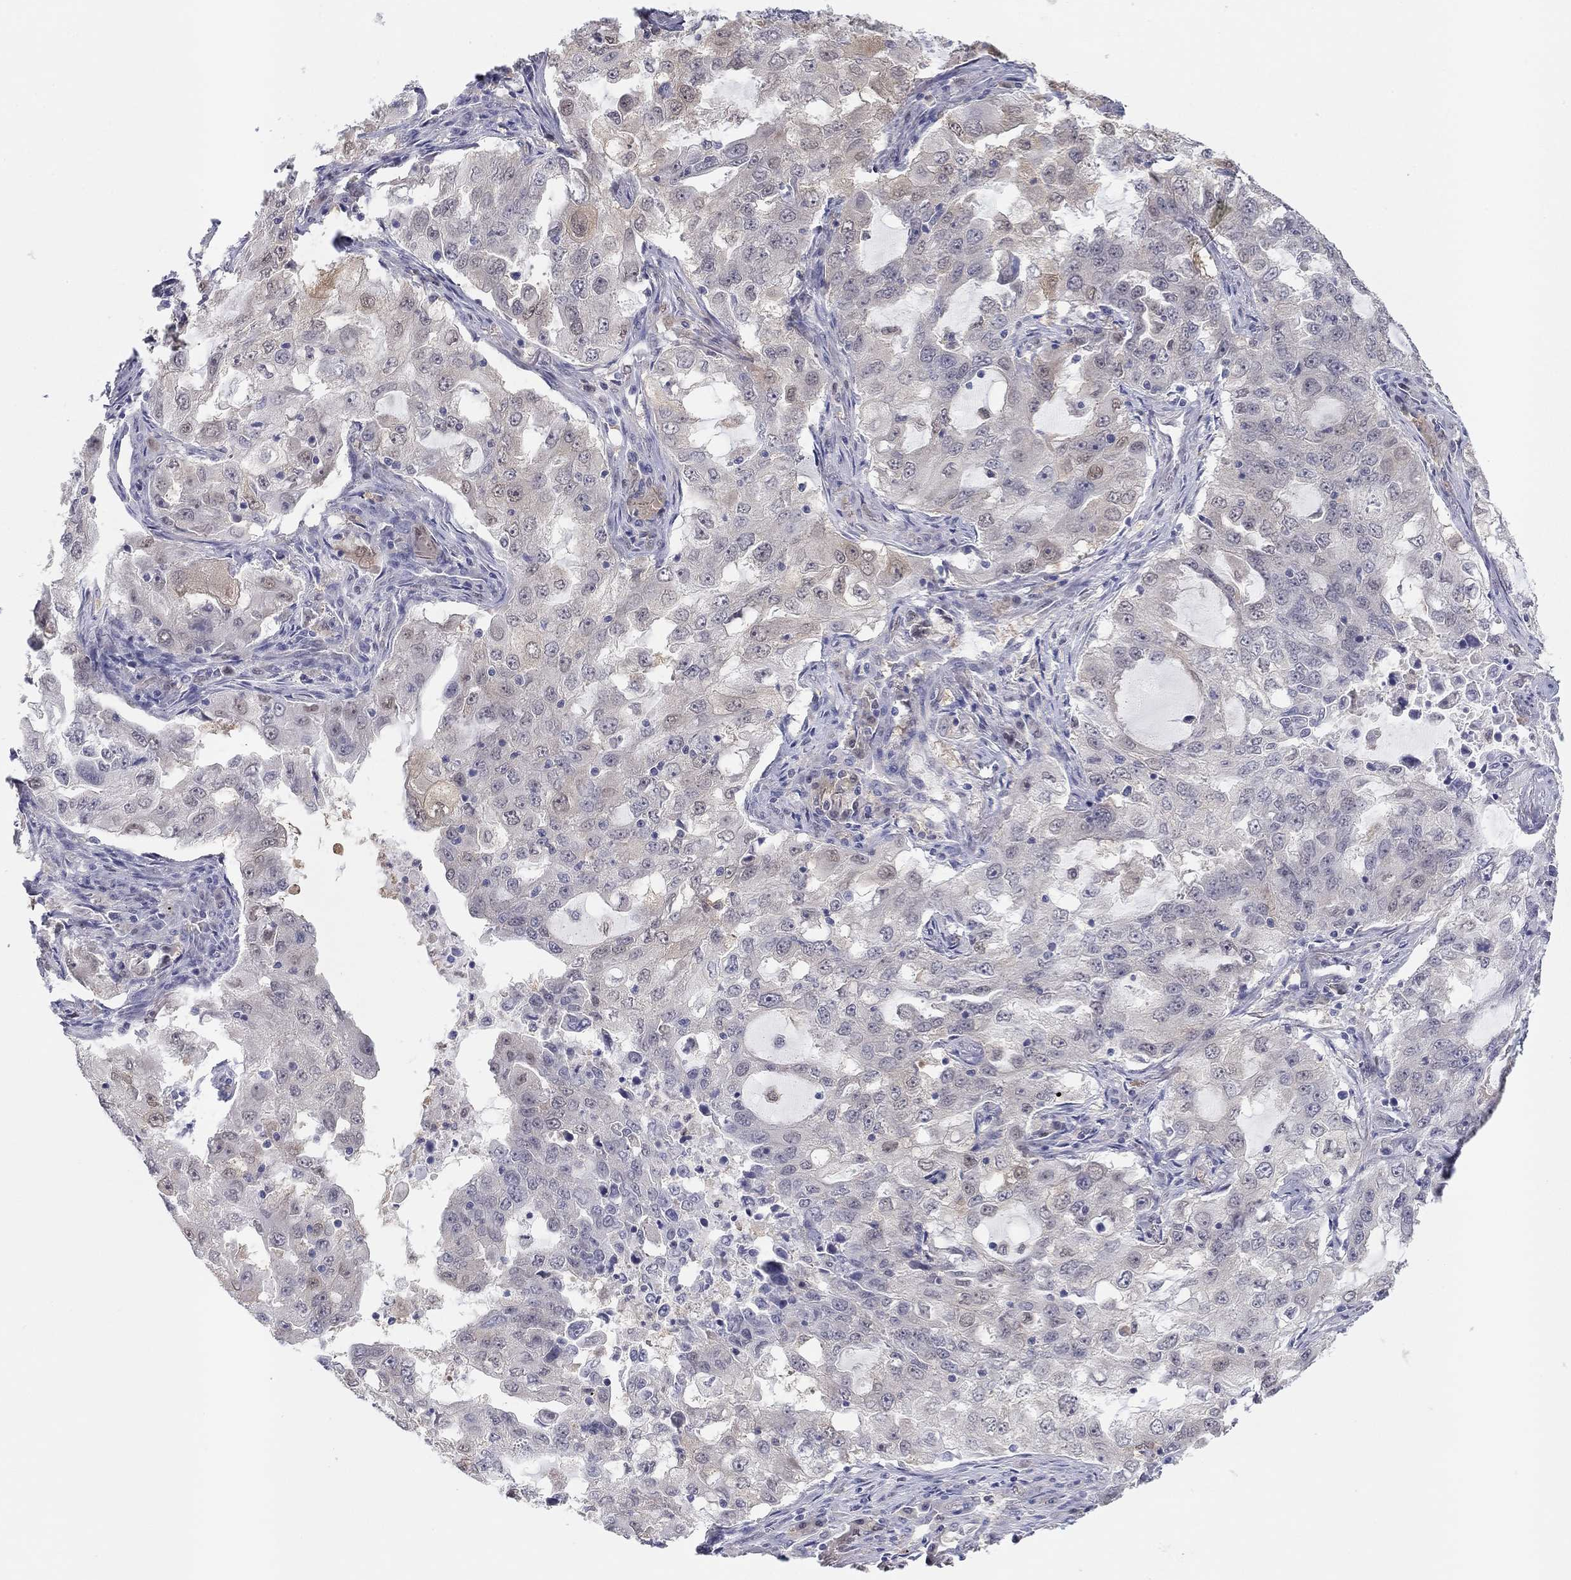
{"staining": {"intensity": "weak", "quantity": "<25%", "location": "cytoplasmic/membranous"}, "tissue": "lung cancer", "cell_type": "Tumor cells", "image_type": "cancer", "snomed": [{"axis": "morphology", "description": "Adenocarcinoma, NOS"}, {"axis": "topography", "description": "Lung"}], "caption": "Lung adenocarcinoma was stained to show a protein in brown. There is no significant expression in tumor cells. Brightfield microscopy of immunohistochemistry stained with DAB (3,3'-diaminobenzidine) (brown) and hematoxylin (blue), captured at high magnification.", "gene": "PDXK", "patient": {"sex": "female", "age": 61}}